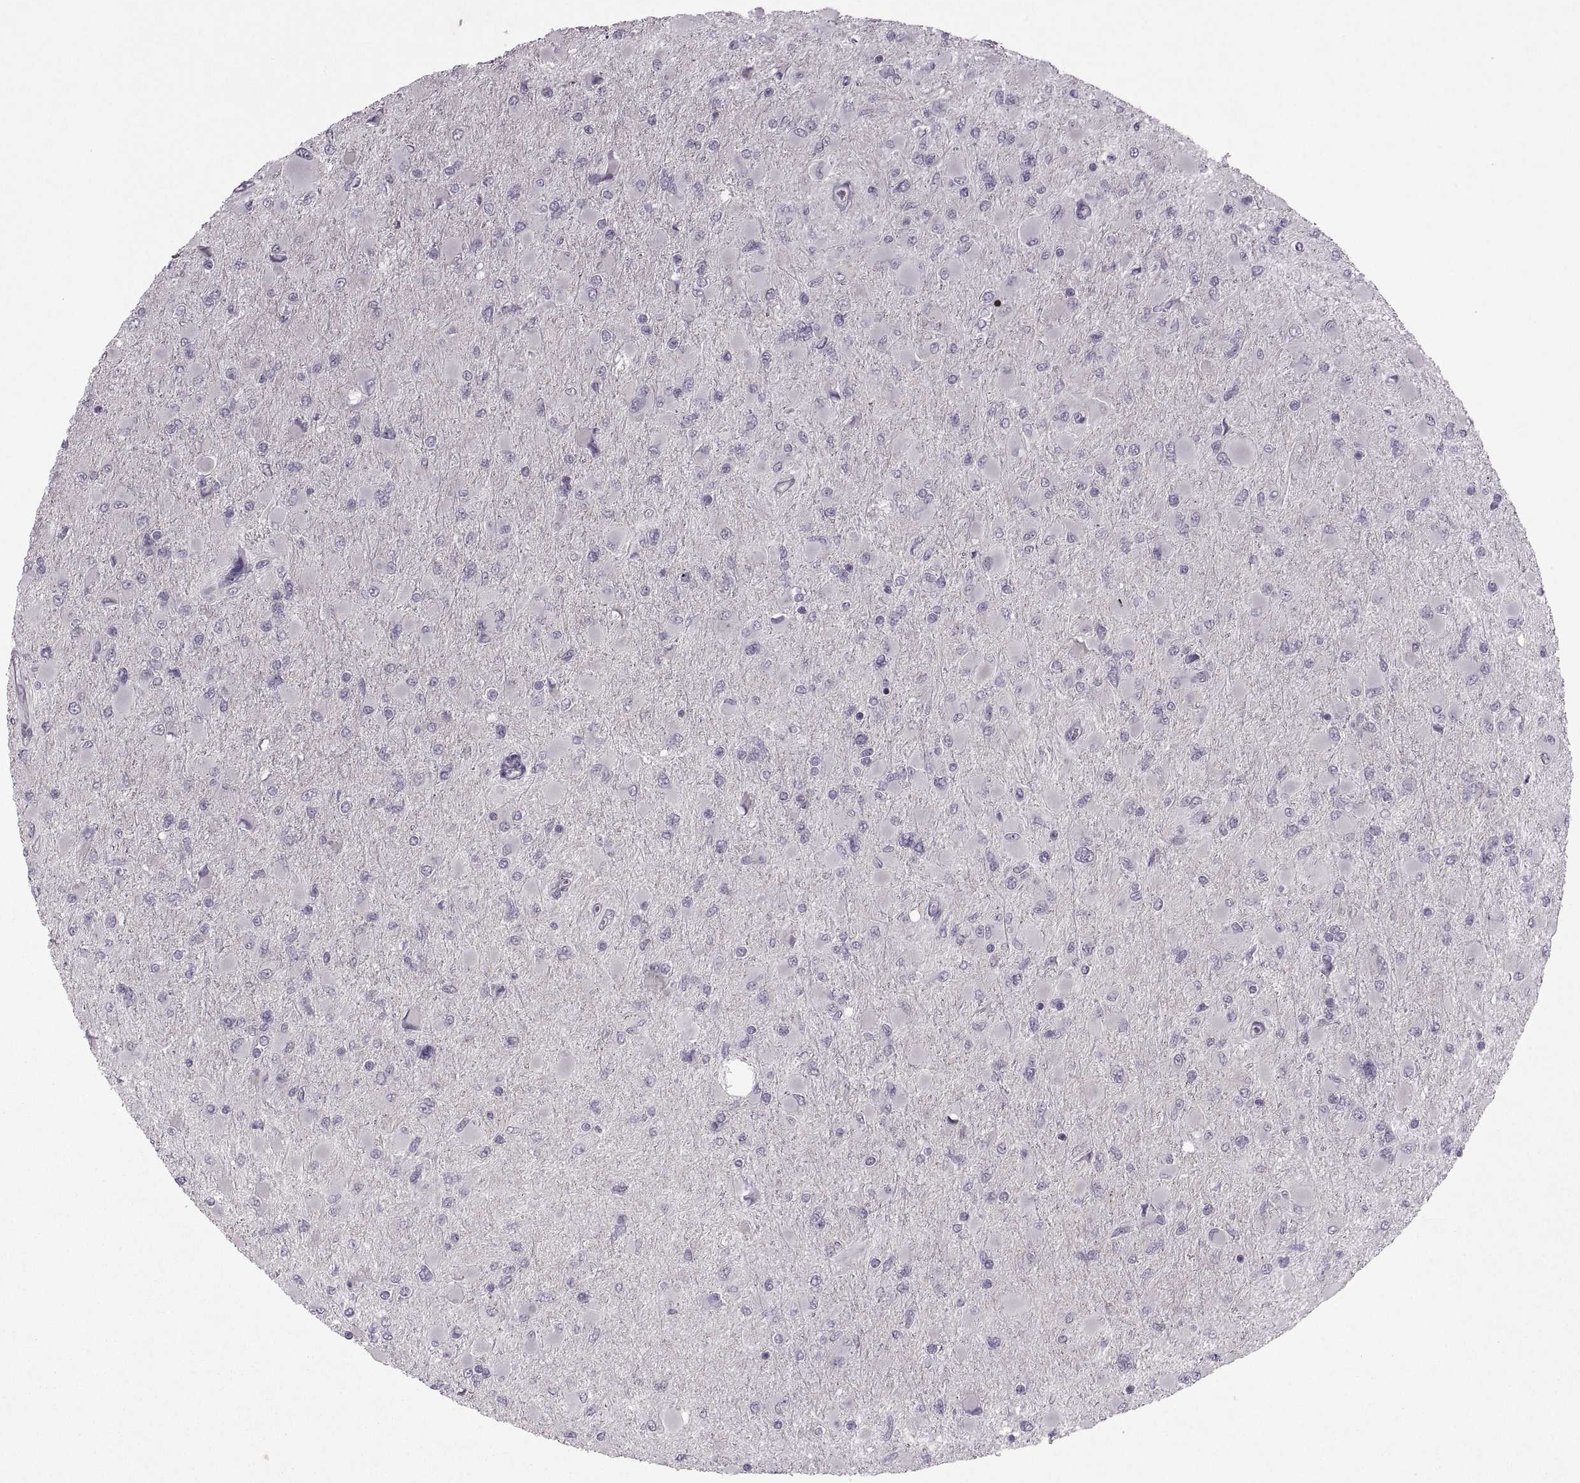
{"staining": {"intensity": "negative", "quantity": "none", "location": "none"}, "tissue": "glioma", "cell_type": "Tumor cells", "image_type": "cancer", "snomed": [{"axis": "morphology", "description": "Glioma, malignant, High grade"}, {"axis": "topography", "description": "Cerebral cortex"}], "caption": "Malignant glioma (high-grade) stained for a protein using IHC displays no positivity tumor cells.", "gene": "MGAT4D", "patient": {"sex": "female", "age": 36}}